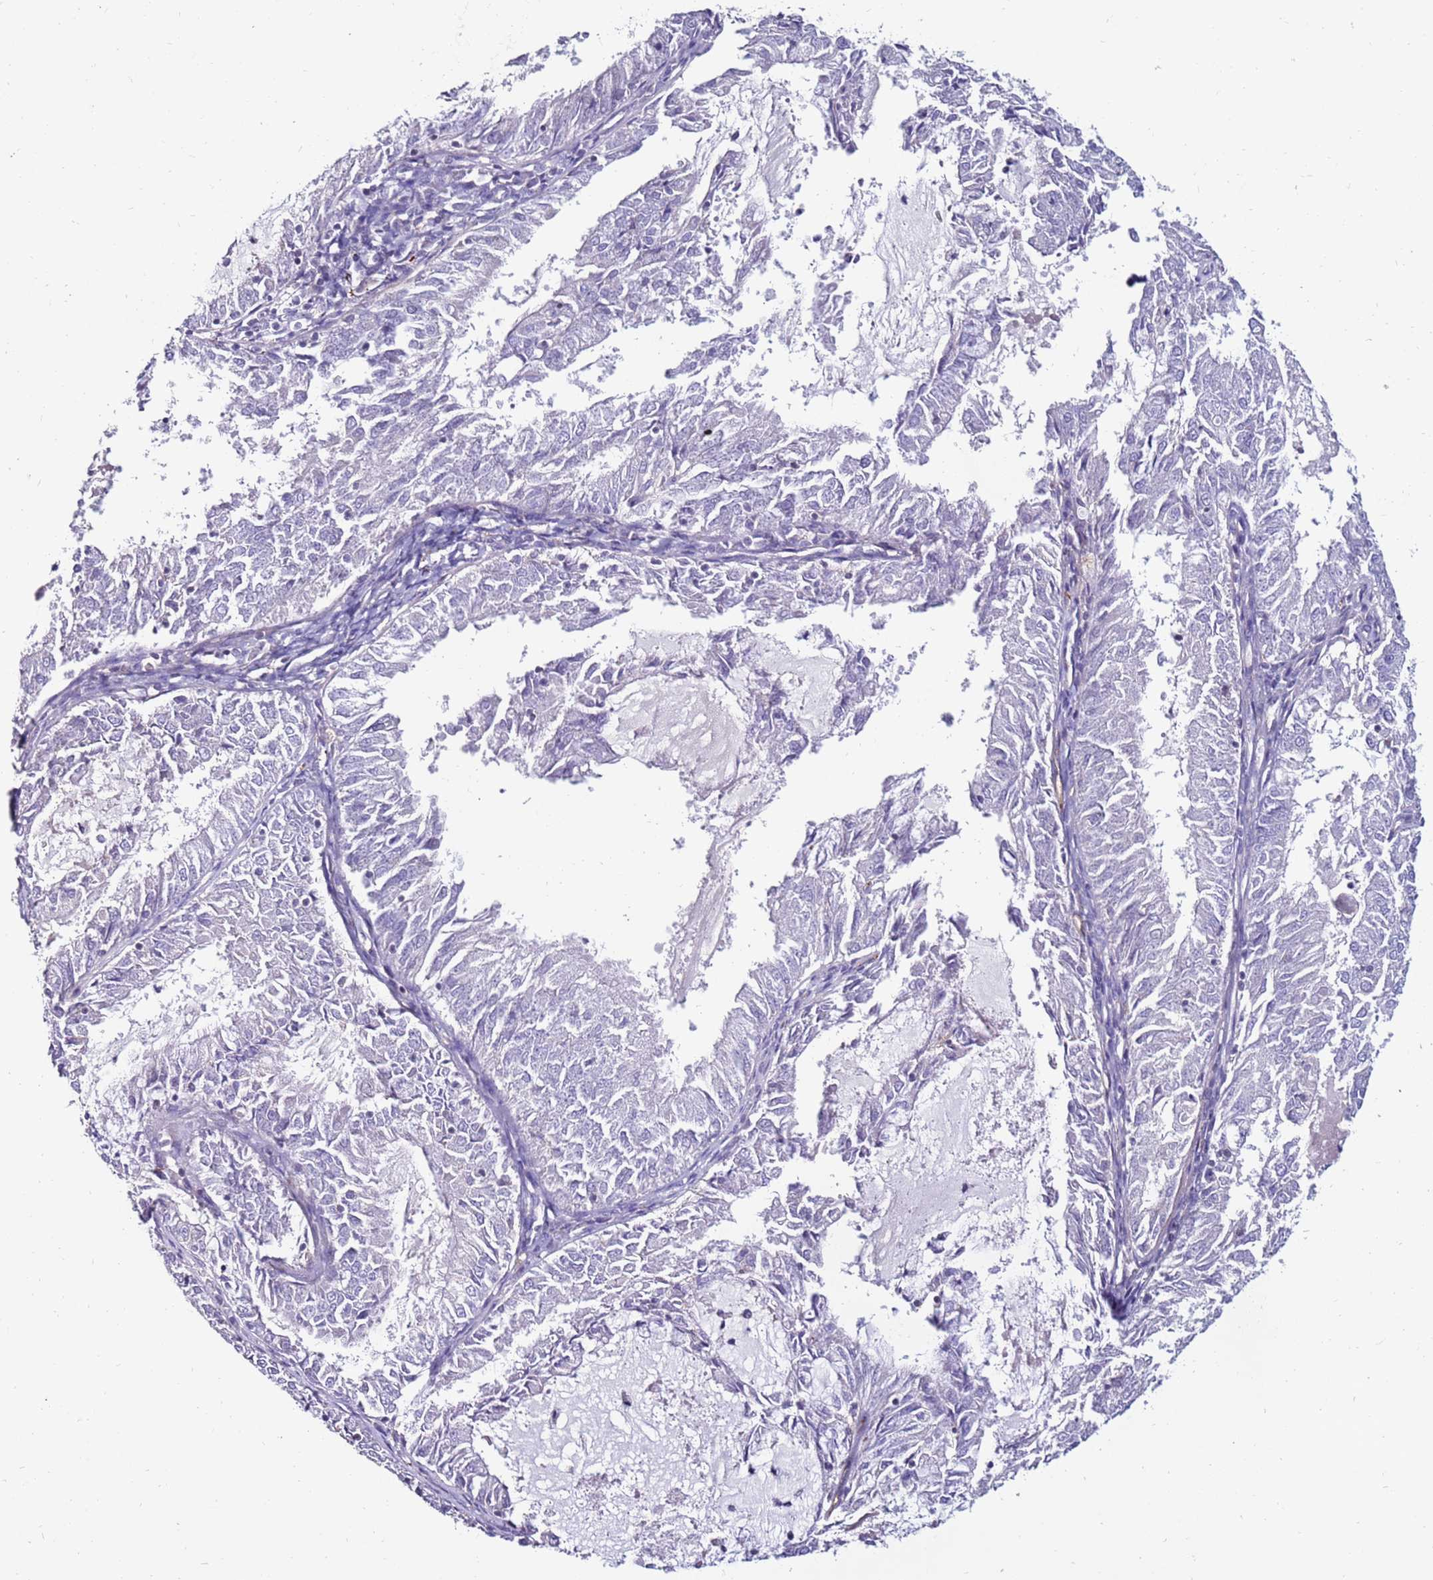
{"staining": {"intensity": "negative", "quantity": "none", "location": "none"}, "tissue": "endometrial cancer", "cell_type": "Tumor cells", "image_type": "cancer", "snomed": [{"axis": "morphology", "description": "Adenocarcinoma, NOS"}, {"axis": "topography", "description": "Endometrium"}], "caption": "Tumor cells show no significant staining in adenocarcinoma (endometrial).", "gene": "CLEC4M", "patient": {"sex": "female", "age": 57}}